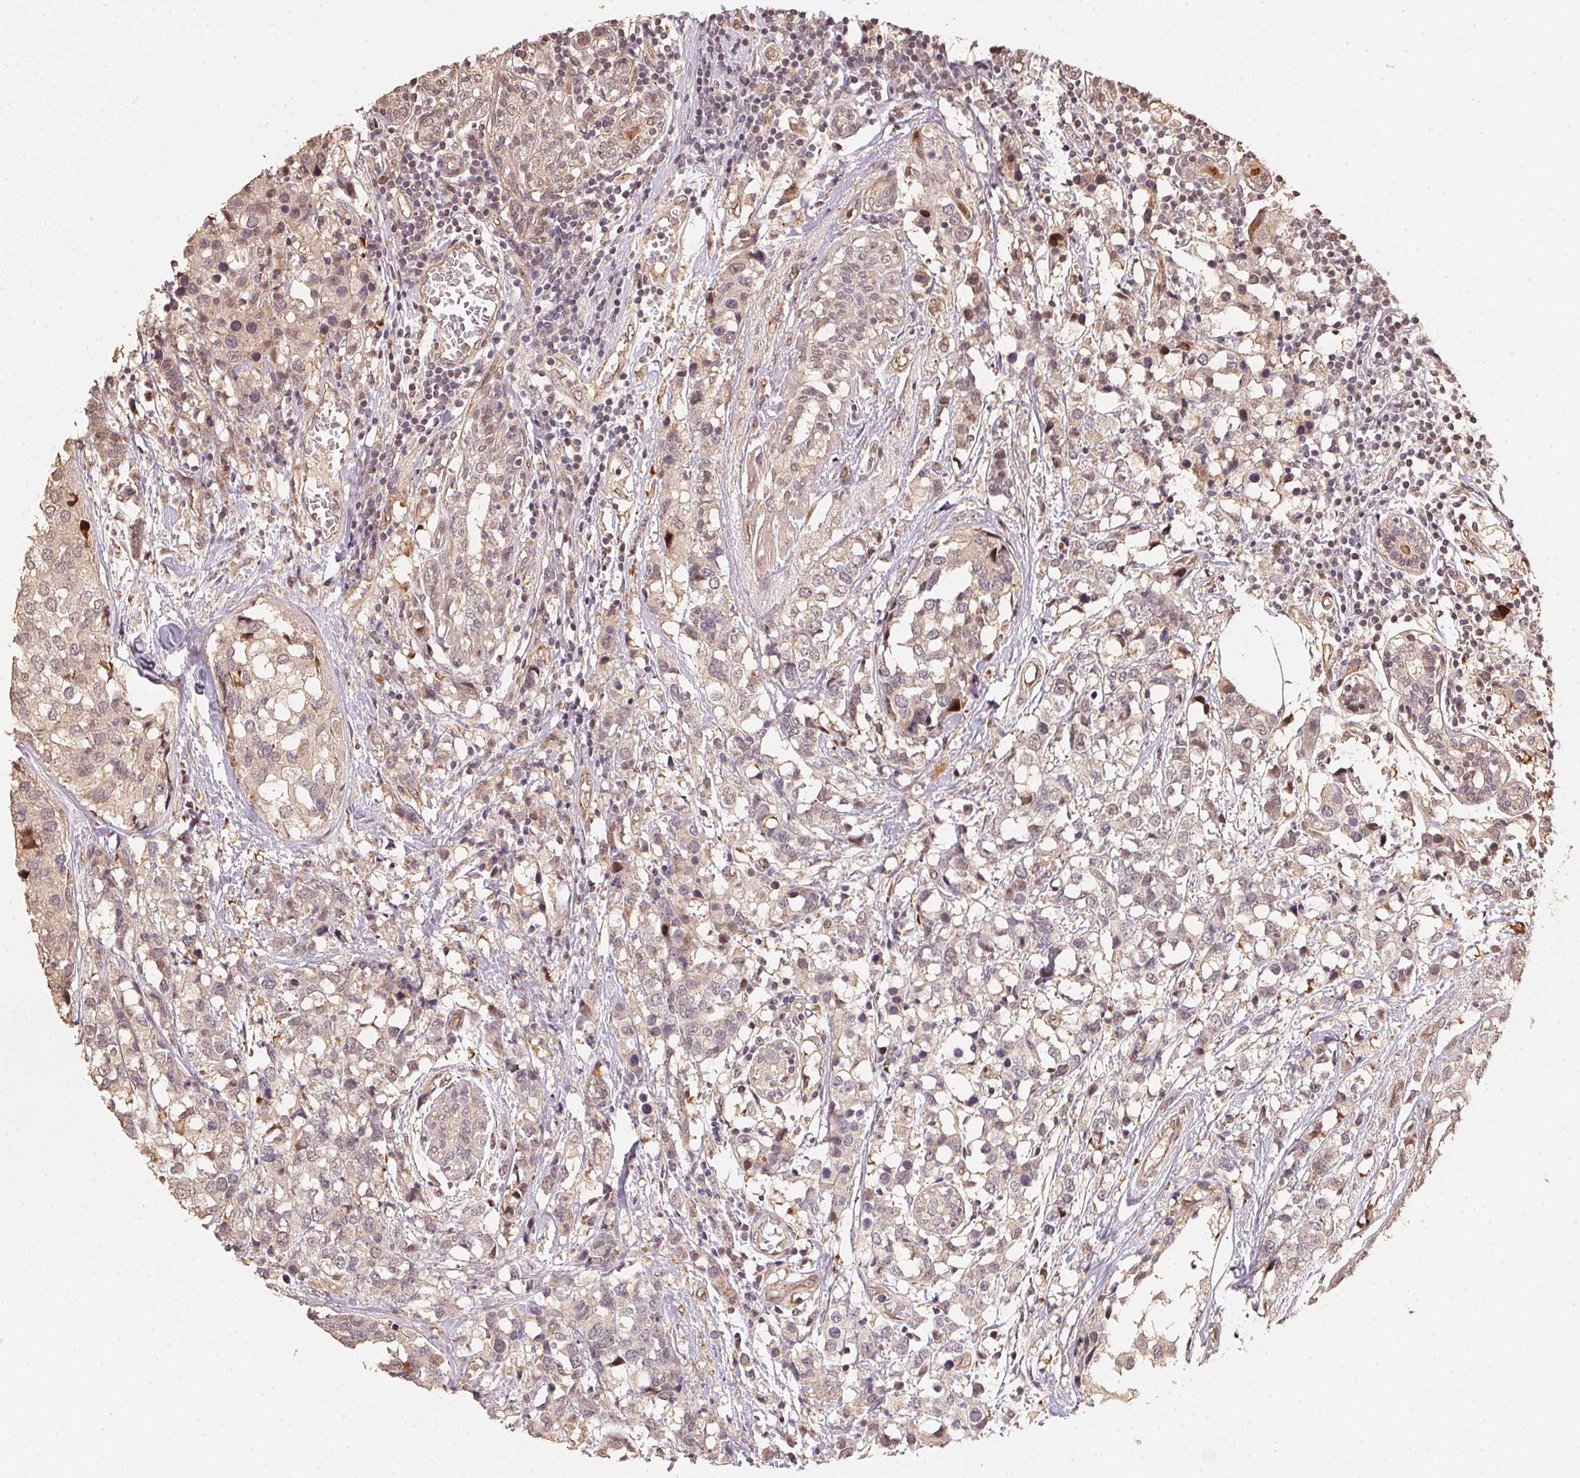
{"staining": {"intensity": "negative", "quantity": "none", "location": "none"}, "tissue": "breast cancer", "cell_type": "Tumor cells", "image_type": "cancer", "snomed": [{"axis": "morphology", "description": "Lobular carcinoma"}, {"axis": "topography", "description": "Breast"}], "caption": "DAB immunohistochemical staining of breast cancer (lobular carcinoma) exhibits no significant staining in tumor cells. (Stains: DAB IHC with hematoxylin counter stain, Microscopy: brightfield microscopy at high magnification).", "gene": "TMEM222", "patient": {"sex": "female", "age": 59}}